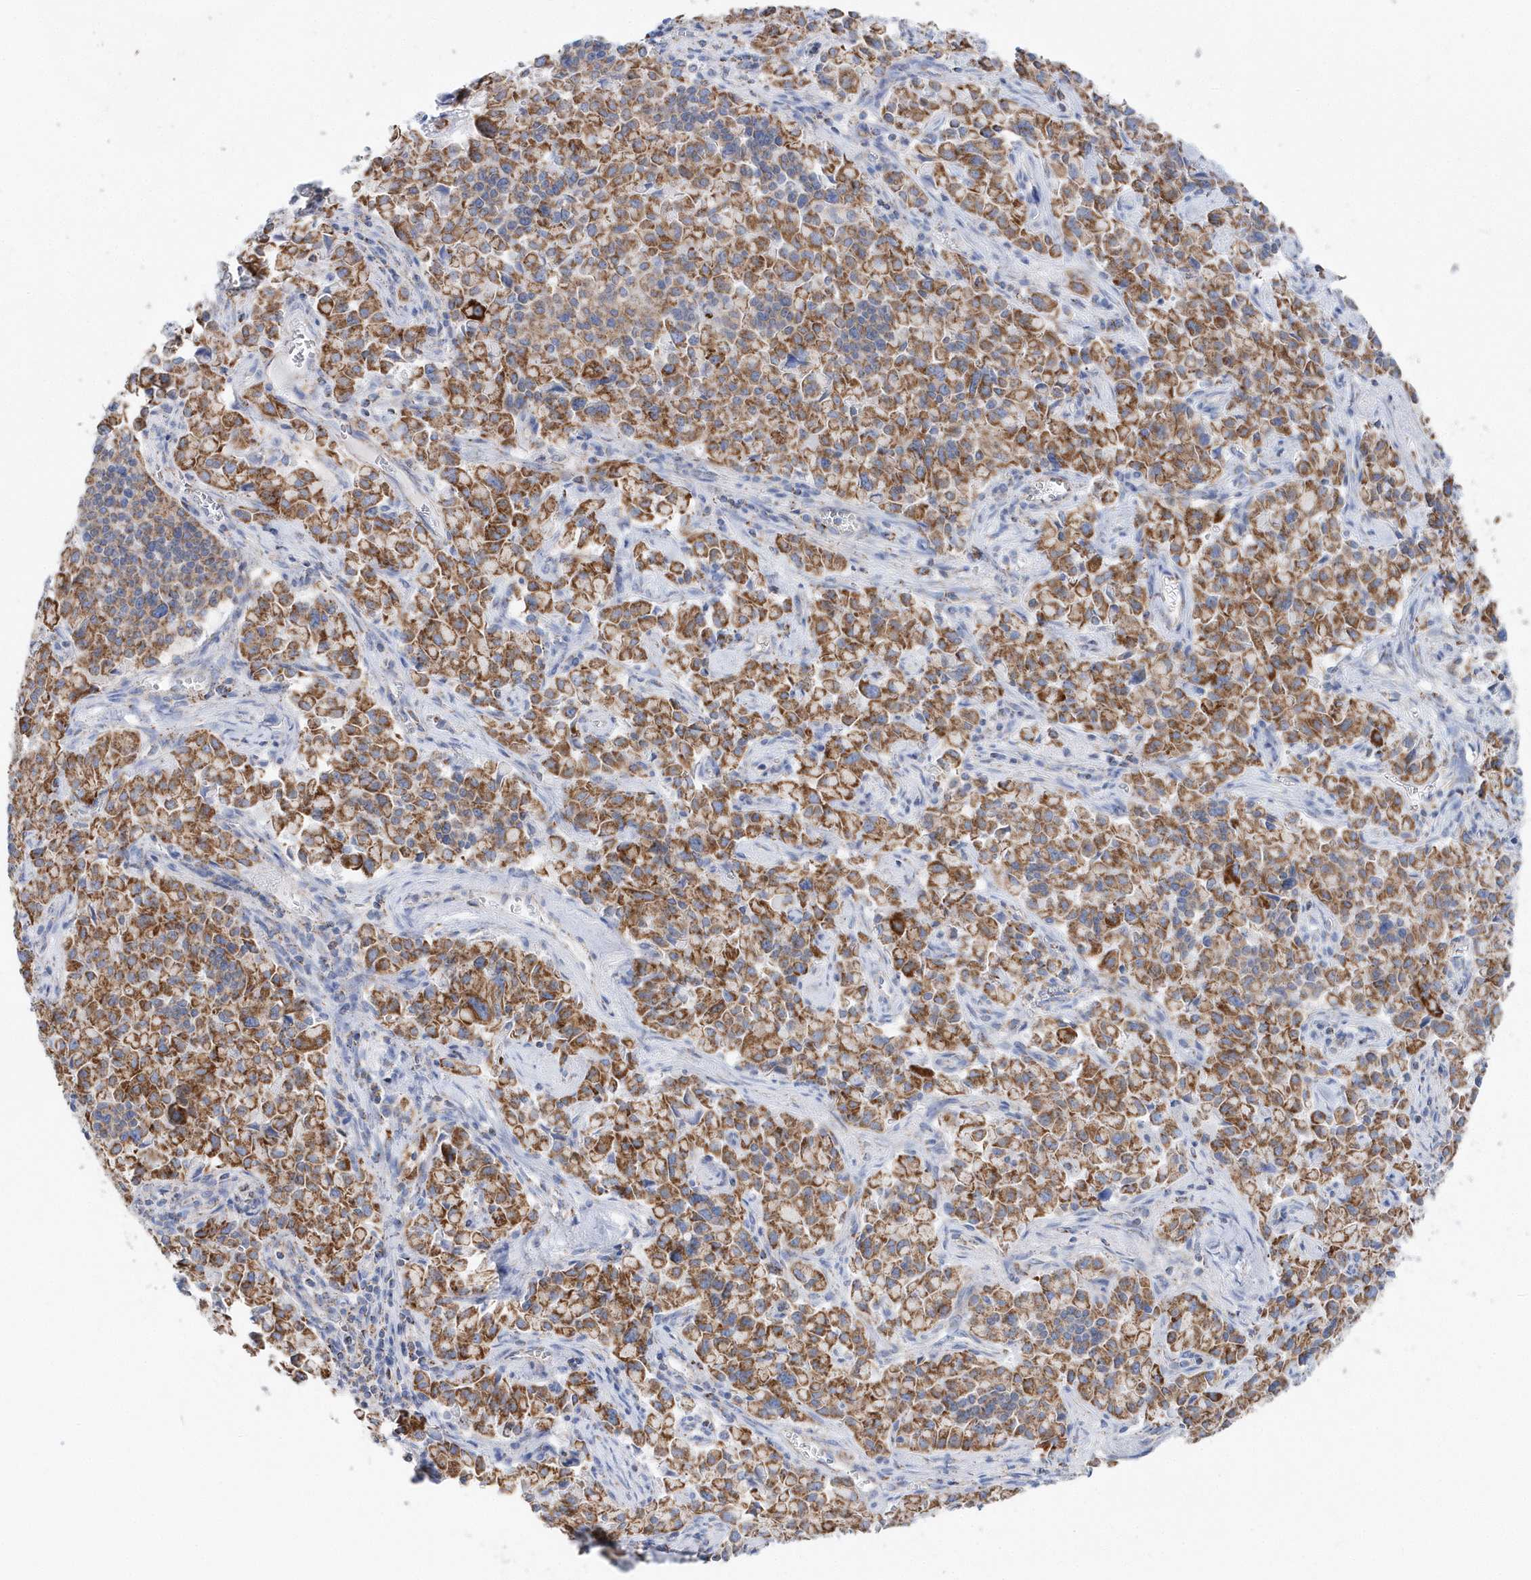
{"staining": {"intensity": "moderate", "quantity": ">75%", "location": "cytoplasmic/membranous"}, "tissue": "pancreatic cancer", "cell_type": "Tumor cells", "image_type": "cancer", "snomed": [{"axis": "morphology", "description": "Adenocarcinoma, NOS"}, {"axis": "topography", "description": "Pancreas"}], "caption": "Immunohistochemical staining of human pancreatic cancer reveals medium levels of moderate cytoplasmic/membranous protein staining in about >75% of tumor cells. (brown staining indicates protein expression, while blue staining denotes nuclei).", "gene": "TMCO6", "patient": {"sex": "male", "age": 65}}